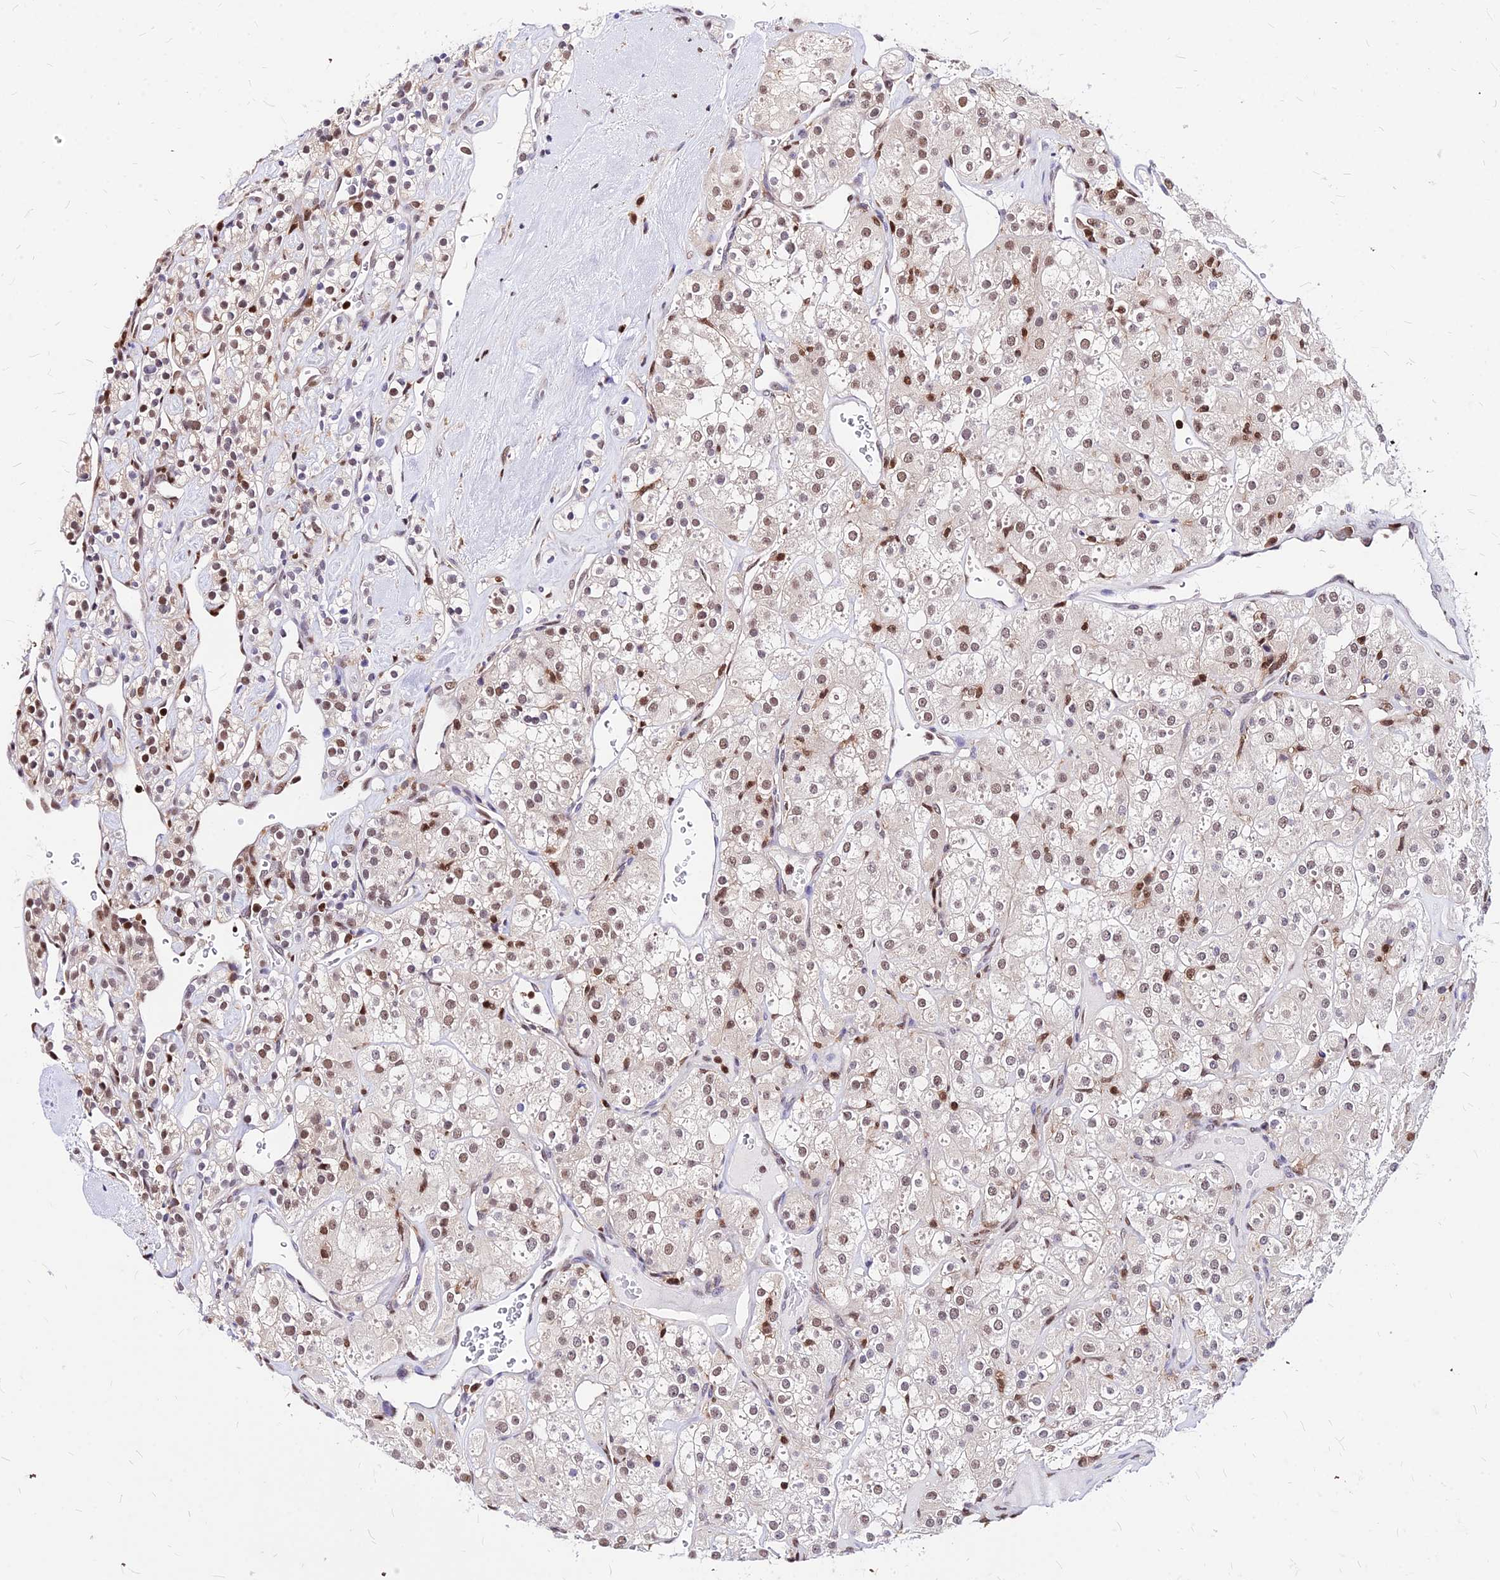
{"staining": {"intensity": "moderate", "quantity": "25%-75%", "location": "nuclear"}, "tissue": "renal cancer", "cell_type": "Tumor cells", "image_type": "cancer", "snomed": [{"axis": "morphology", "description": "Adenocarcinoma, NOS"}, {"axis": "topography", "description": "Kidney"}], "caption": "Immunohistochemistry (IHC) micrograph of adenocarcinoma (renal) stained for a protein (brown), which reveals medium levels of moderate nuclear staining in approximately 25%-75% of tumor cells.", "gene": "PAXX", "patient": {"sex": "male", "age": 77}}